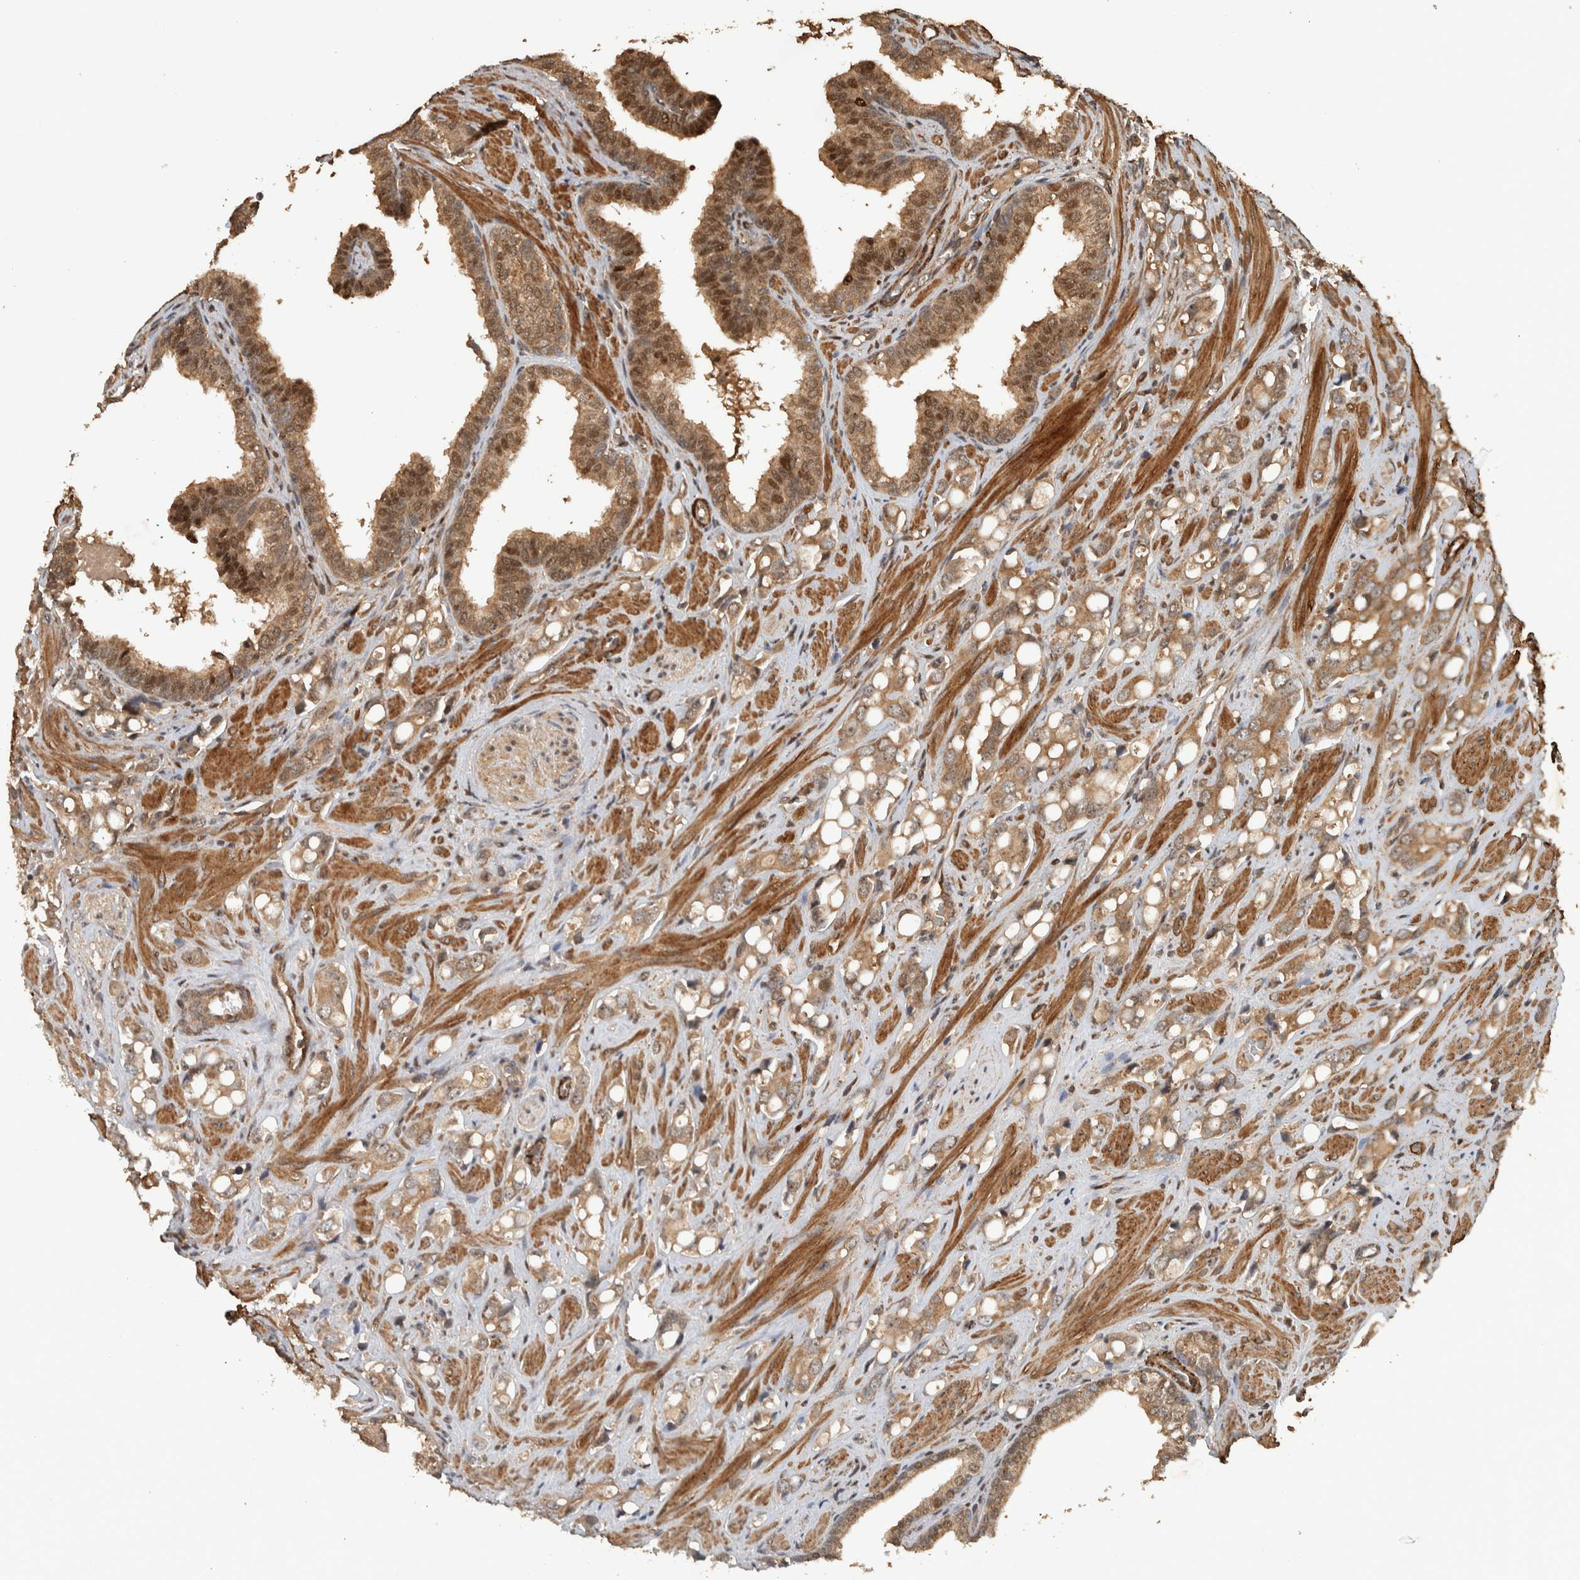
{"staining": {"intensity": "moderate", "quantity": ">75%", "location": "cytoplasmic/membranous,nuclear"}, "tissue": "prostate cancer", "cell_type": "Tumor cells", "image_type": "cancer", "snomed": [{"axis": "morphology", "description": "Adenocarcinoma, High grade"}, {"axis": "topography", "description": "Prostate"}], "caption": "High-grade adenocarcinoma (prostate) stained with a protein marker reveals moderate staining in tumor cells.", "gene": "SPHK1", "patient": {"sex": "male", "age": 52}}